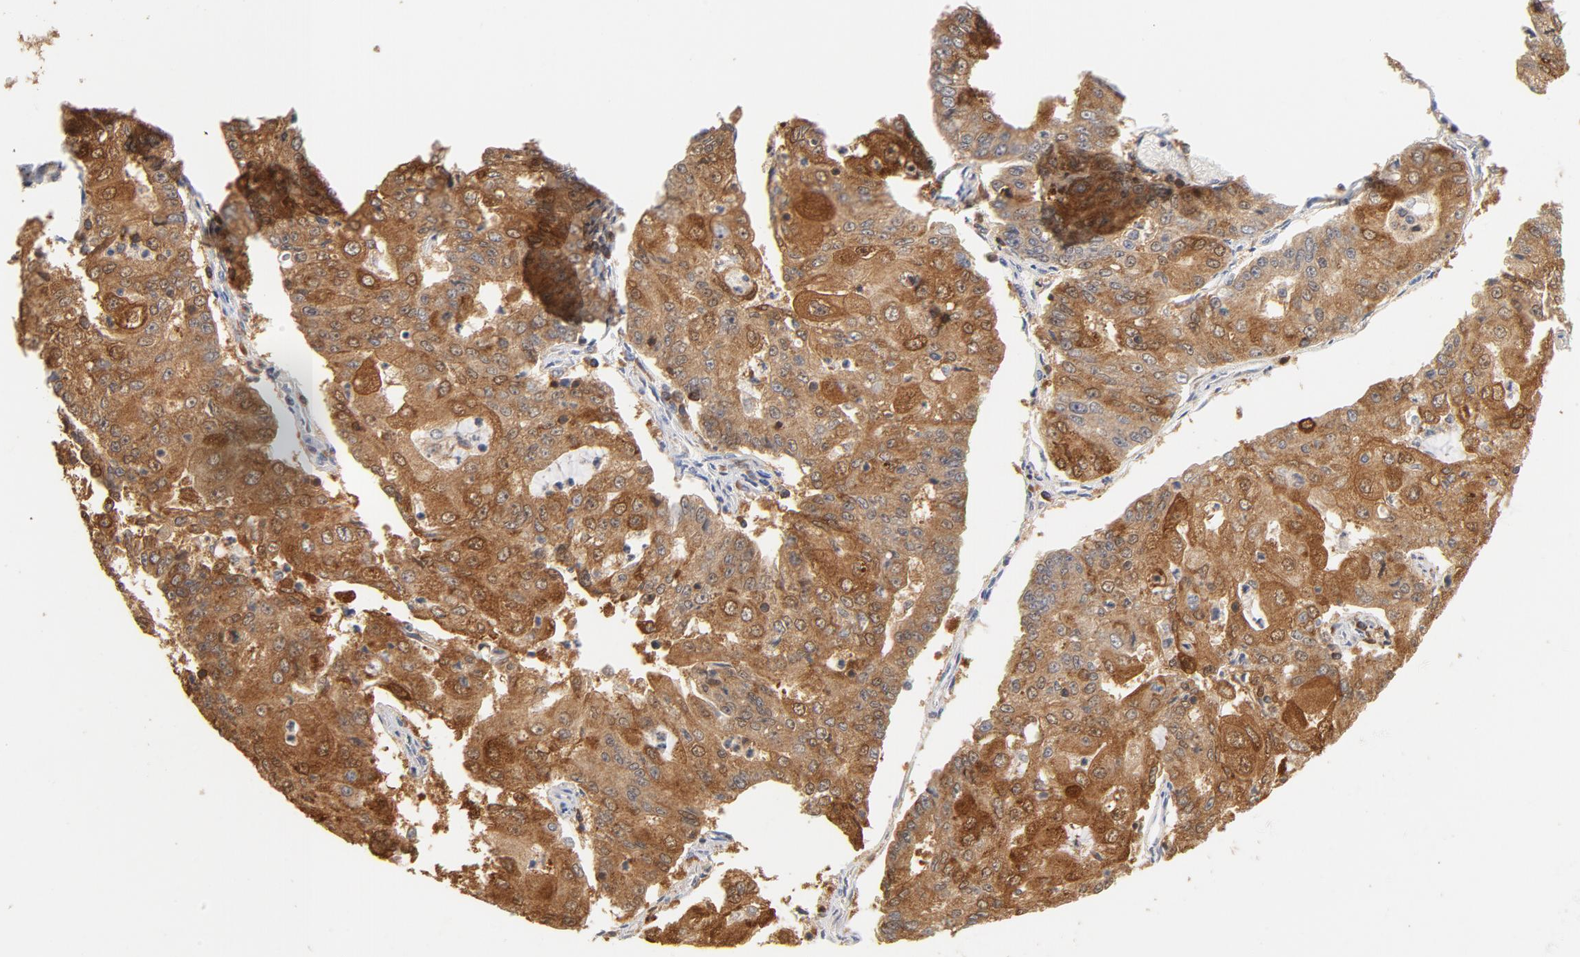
{"staining": {"intensity": "moderate", "quantity": ">75%", "location": "cytoplasmic/membranous"}, "tissue": "endometrial cancer", "cell_type": "Tumor cells", "image_type": "cancer", "snomed": [{"axis": "morphology", "description": "Adenocarcinoma, NOS"}, {"axis": "topography", "description": "Endometrium"}], "caption": "Protein staining of endometrial cancer tissue reveals moderate cytoplasmic/membranous positivity in approximately >75% of tumor cells.", "gene": "EZR", "patient": {"sex": "female", "age": 56}}